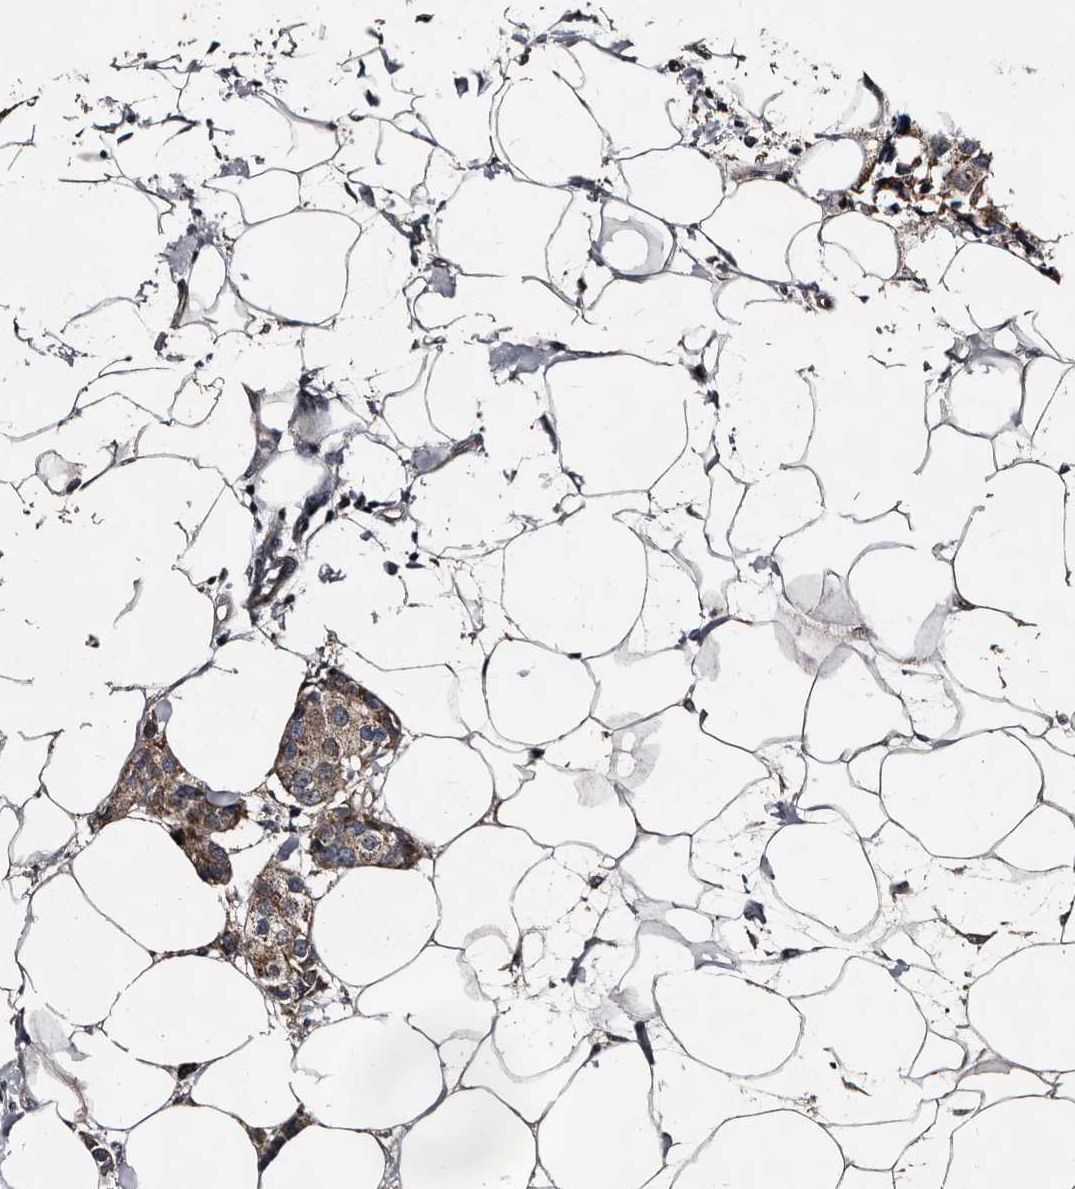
{"staining": {"intensity": "moderate", "quantity": ">75%", "location": "cytoplasmic/membranous"}, "tissue": "breast cancer", "cell_type": "Tumor cells", "image_type": "cancer", "snomed": [{"axis": "morphology", "description": "Normal tissue, NOS"}, {"axis": "morphology", "description": "Duct carcinoma"}, {"axis": "topography", "description": "Breast"}], "caption": "Immunohistochemical staining of infiltrating ductal carcinoma (breast) displays medium levels of moderate cytoplasmic/membranous positivity in about >75% of tumor cells.", "gene": "DHPS", "patient": {"sex": "female", "age": 39}}